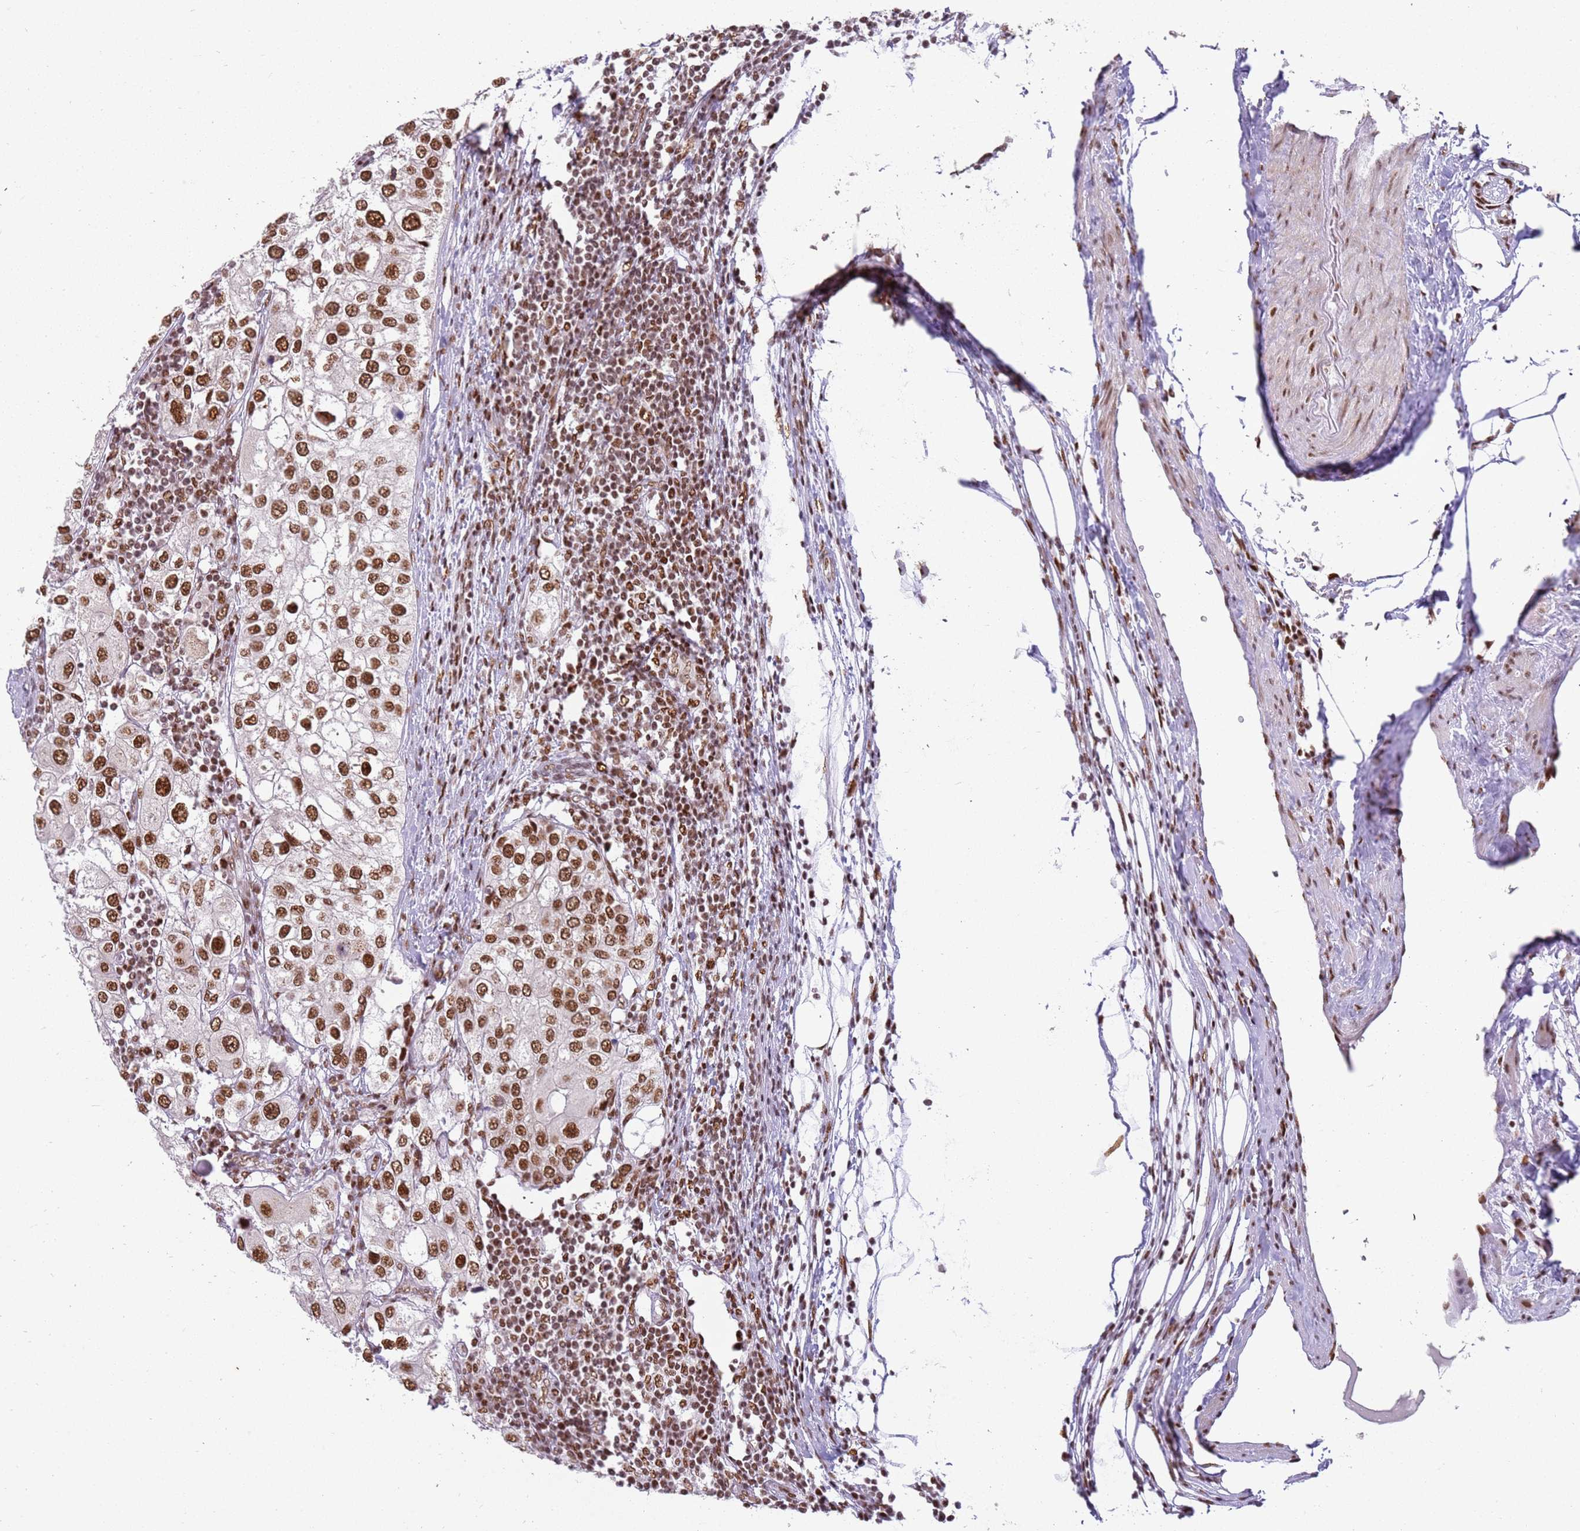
{"staining": {"intensity": "strong", "quantity": ">75%", "location": "nuclear"}, "tissue": "urothelial cancer", "cell_type": "Tumor cells", "image_type": "cancer", "snomed": [{"axis": "morphology", "description": "Urothelial carcinoma, High grade"}, {"axis": "topography", "description": "Urinary bladder"}], "caption": "Strong nuclear positivity for a protein is identified in about >75% of tumor cells of urothelial cancer using immunohistochemistry (IHC).", "gene": "TENT4A", "patient": {"sex": "male", "age": 64}}